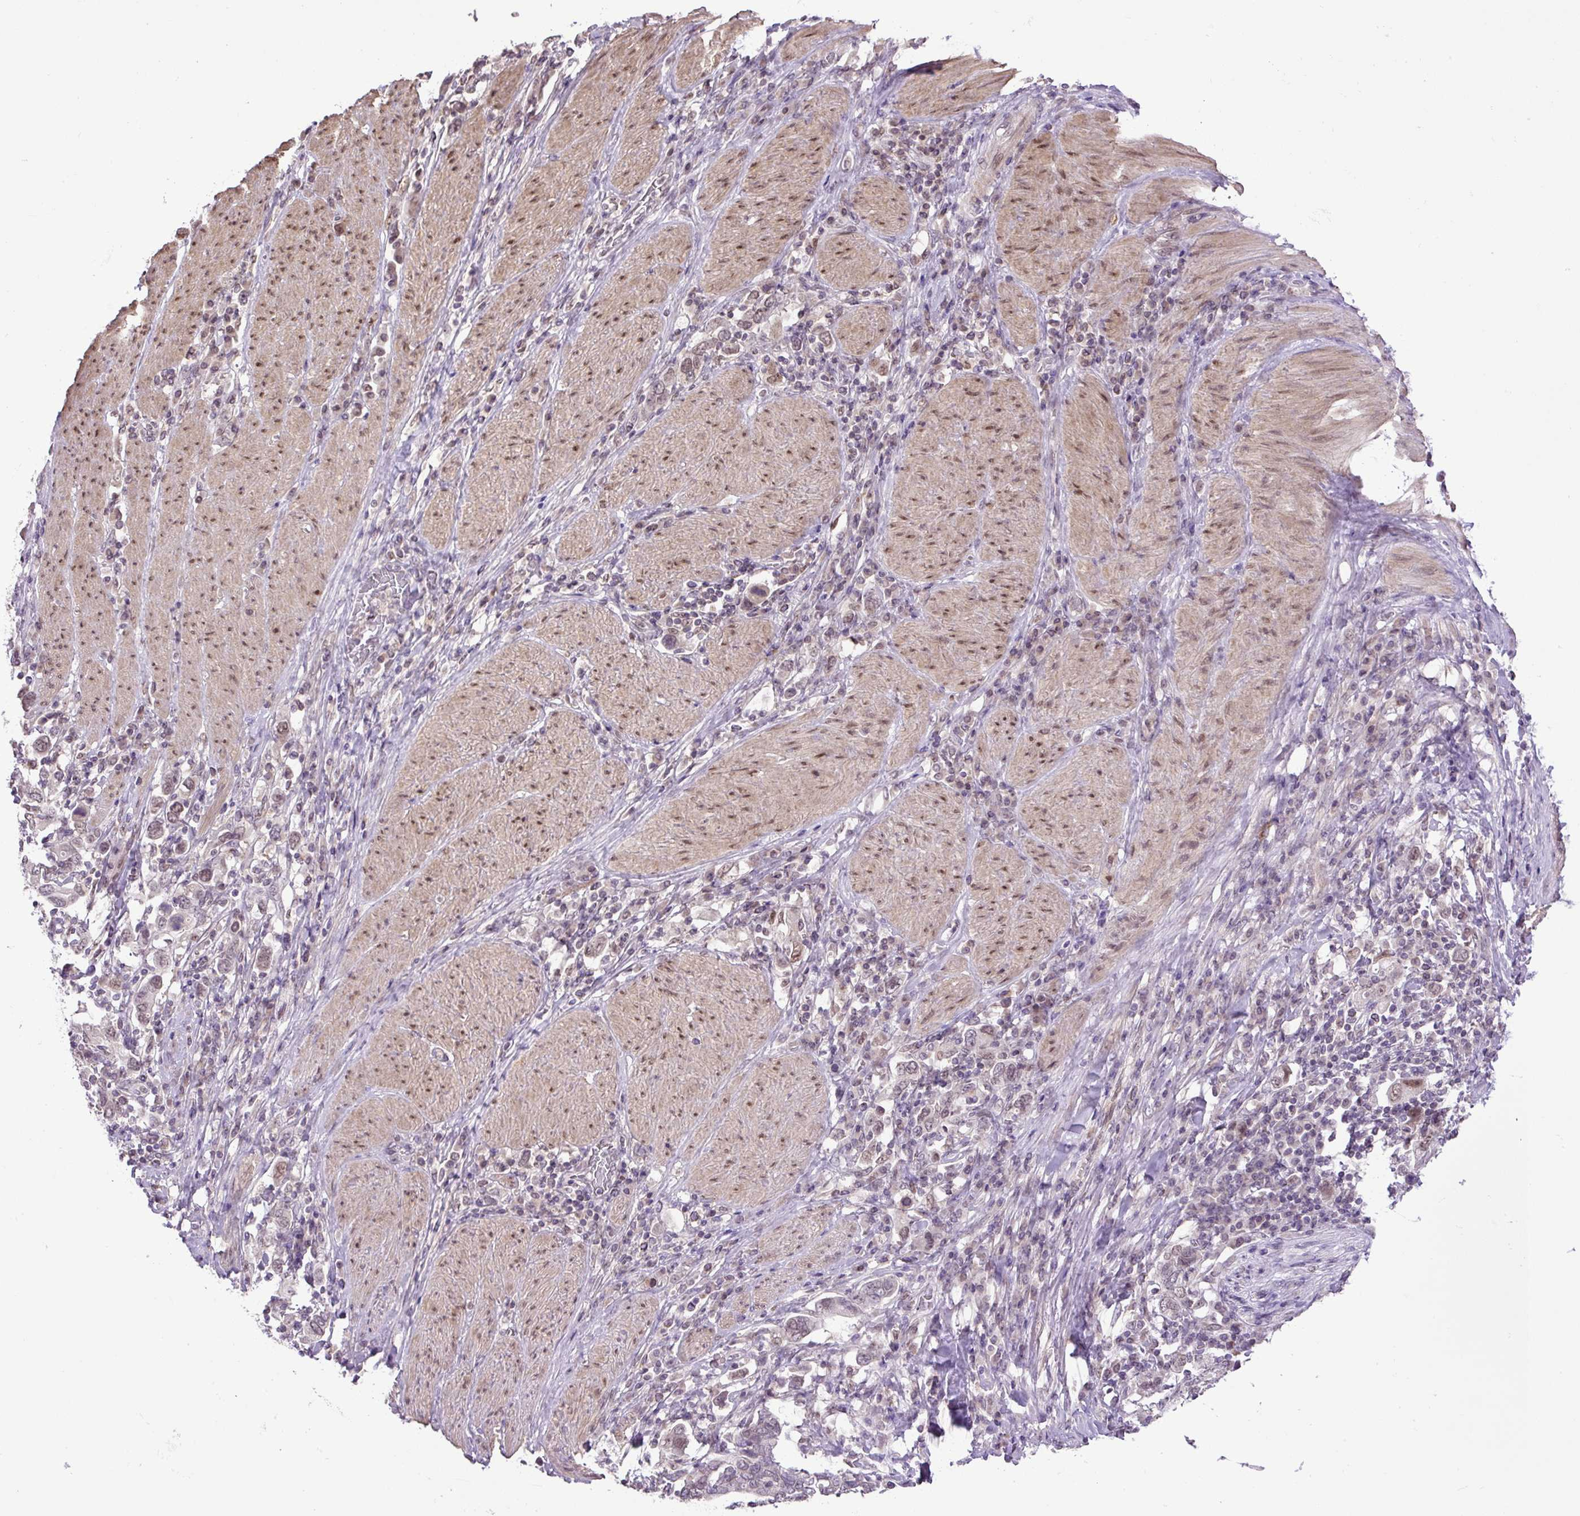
{"staining": {"intensity": "moderate", "quantity": "25%-75%", "location": "nuclear"}, "tissue": "stomach cancer", "cell_type": "Tumor cells", "image_type": "cancer", "snomed": [{"axis": "morphology", "description": "Adenocarcinoma, NOS"}, {"axis": "topography", "description": "Stomach, upper"}, {"axis": "topography", "description": "Stomach"}], "caption": "Stomach cancer stained with a brown dye reveals moderate nuclear positive positivity in approximately 25%-75% of tumor cells.", "gene": "KPNA1", "patient": {"sex": "male", "age": 62}}